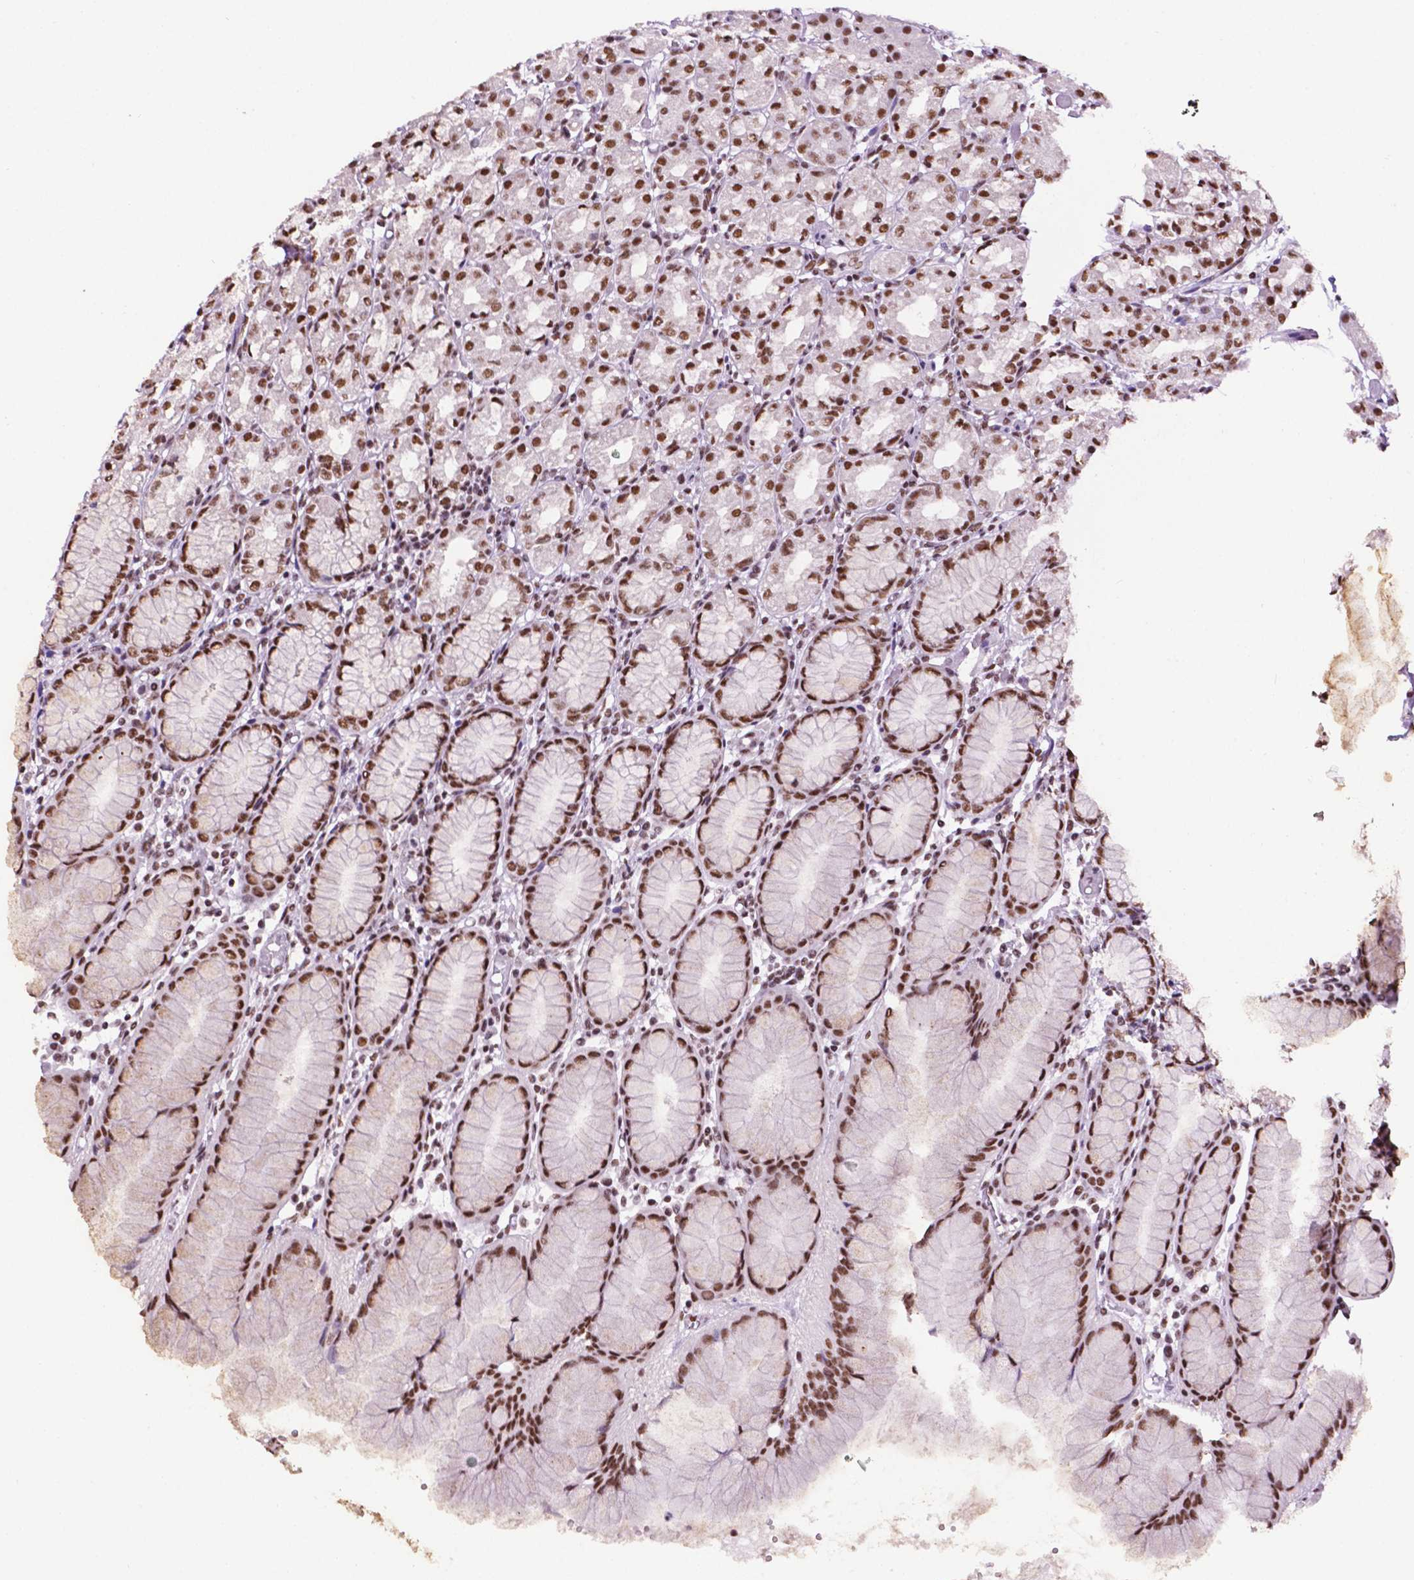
{"staining": {"intensity": "strong", "quantity": ">75%", "location": "nuclear"}, "tissue": "stomach", "cell_type": "Glandular cells", "image_type": "normal", "snomed": [{"axis": "morphology", "description": "Normal tissue, NOS"}, {"axis": "topography", "description": "Stomach"}], "caption": "The histopathology image exhibits immunohistochemical staining of benign stomach. There is strong nuclear positivity is appreciated in approximately >75% of glandular cells.", "gene": "CCAR2", "patient": {"sex": "female", "age": 57}}